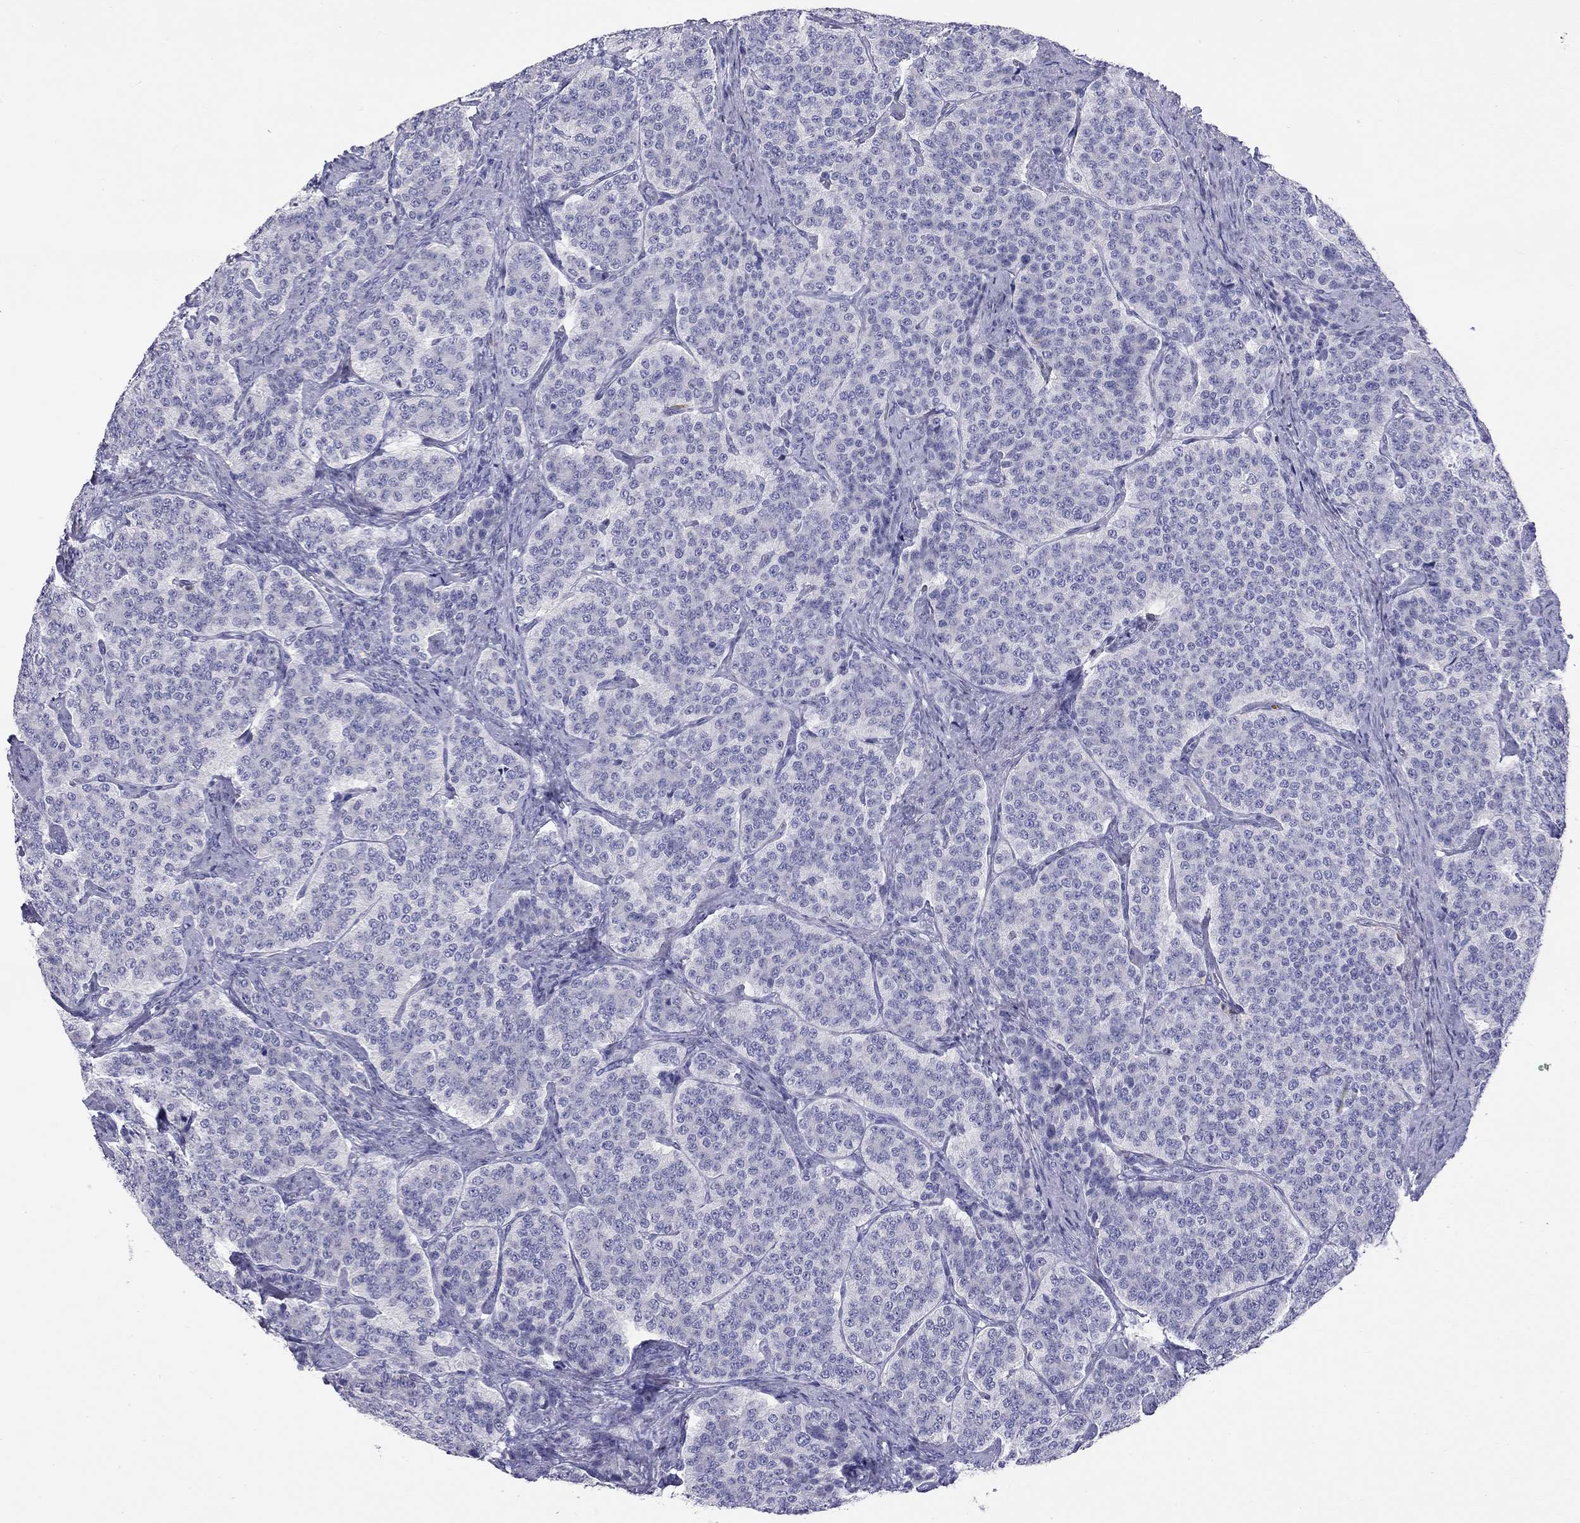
{"staining": {"intensity": "negative", "quantity": "none", "location": "none"}, "tissue": "carcinoid", "cell_type": "Tumor cells", "image_type": "cancer", "snomed": [{"axis": "morphology", "description": "Carcinoid, malignant, NOS"}, {"axis": "topography", "description": "Small intestine"}], "caption": "Tumor cells show no significant positivity in malignant carcinoid.", "gene": "HLA-DQB2", "patient": {"sex": "female", "age": 58}}